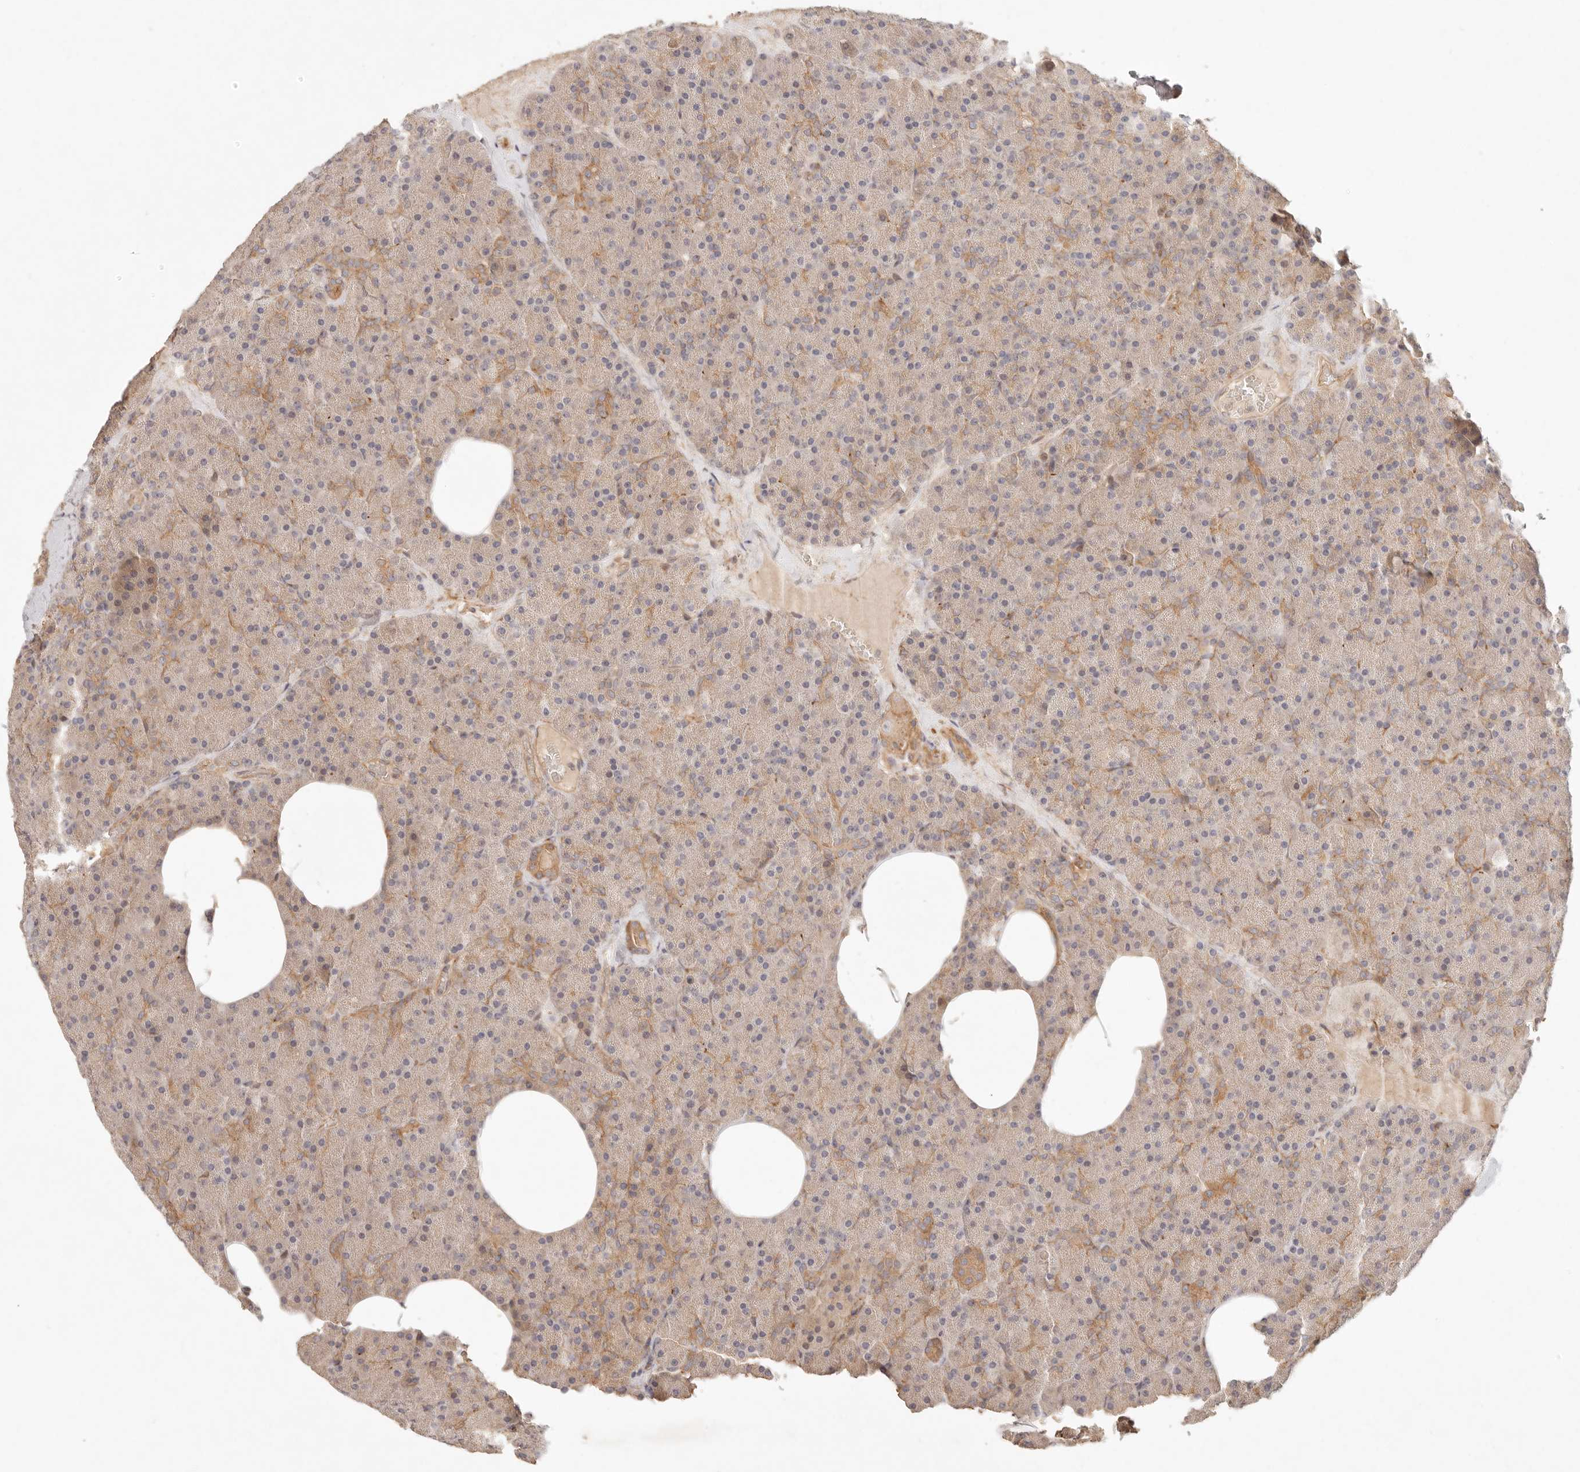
{"staining": {"intensity": "moderate", "quantity": "25%-75%", "location": "cytoplasmic/membranous"}, "tissue": "pancreas", "cell_type": "Exocrine glandular cells", "image_type": "normal", "snomed": [{"axis": "morphology", "description": "Normal tissue, NOS"}, {"axis": "morphology", "description": "Carcinoid, malignant, NOS"}, {"axis": "topography", "description": "Pancreas"}], "caption": "A histopathology image of human pancreas stained for a protein demonstrates moderate cytoplasmic/membranous brown staining in exocrine glandular cells.", "gene": "PPP1R3B", "patient": {"sex": "female", "age": 35}}